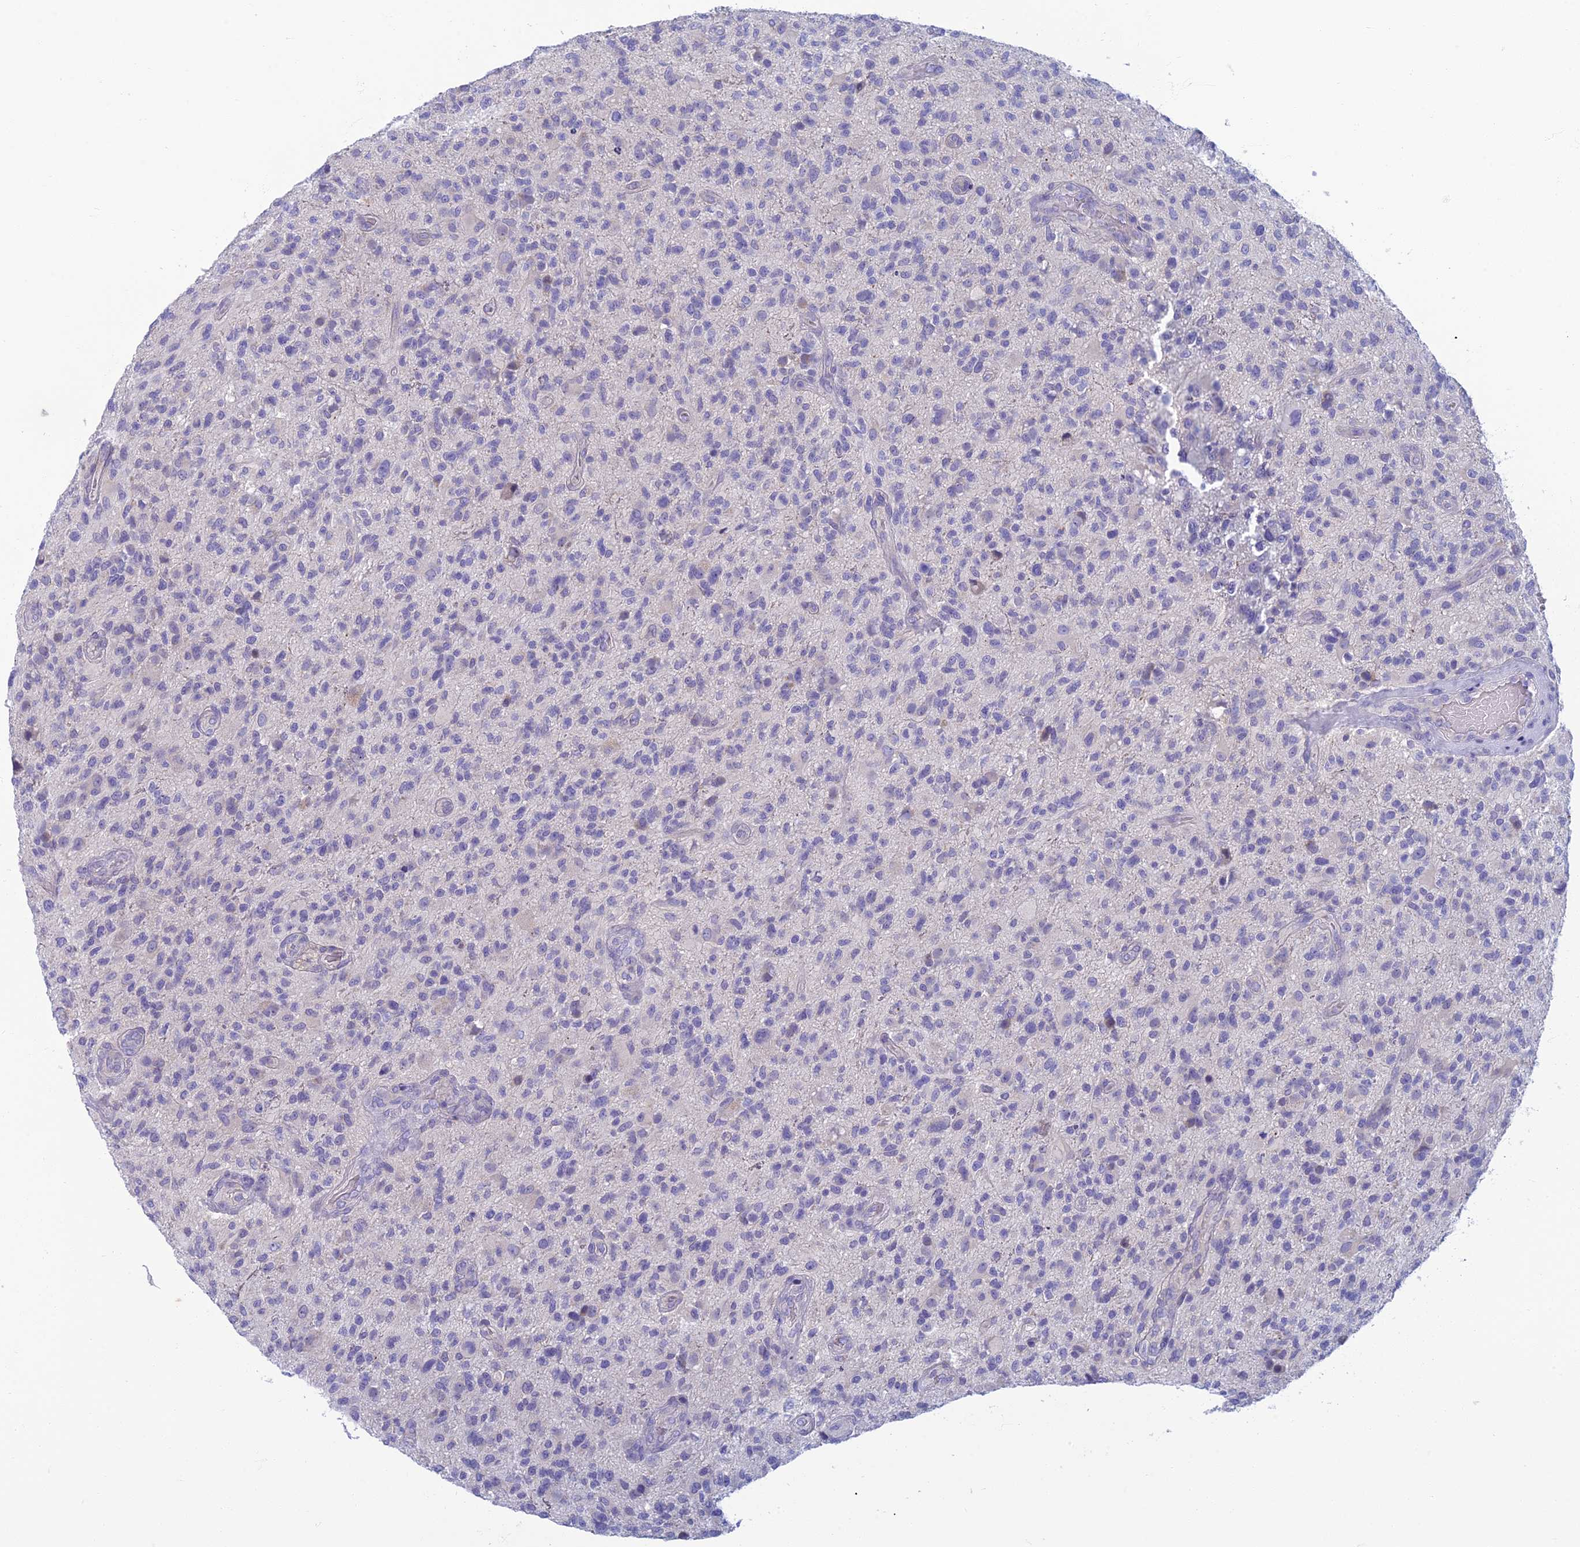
{"staining": {"intensity": "negative", "quantity": "none", "location": "none"}, "tissue": "glioma", "cell_type": "Tumor cells", "image_type": "cancer", "snomed": [{"axis": "morphology", "description": "Glioma, malignant, High grade"}, {"axis": "topography", "description": "Brain"}], "caption": "Immunohistochemical staining of high-grade glioma (malignant) displays no significant positivity in tumor cells.", "gene": "SLC25A41", "patient": {"sex": "male", "age": 47}}